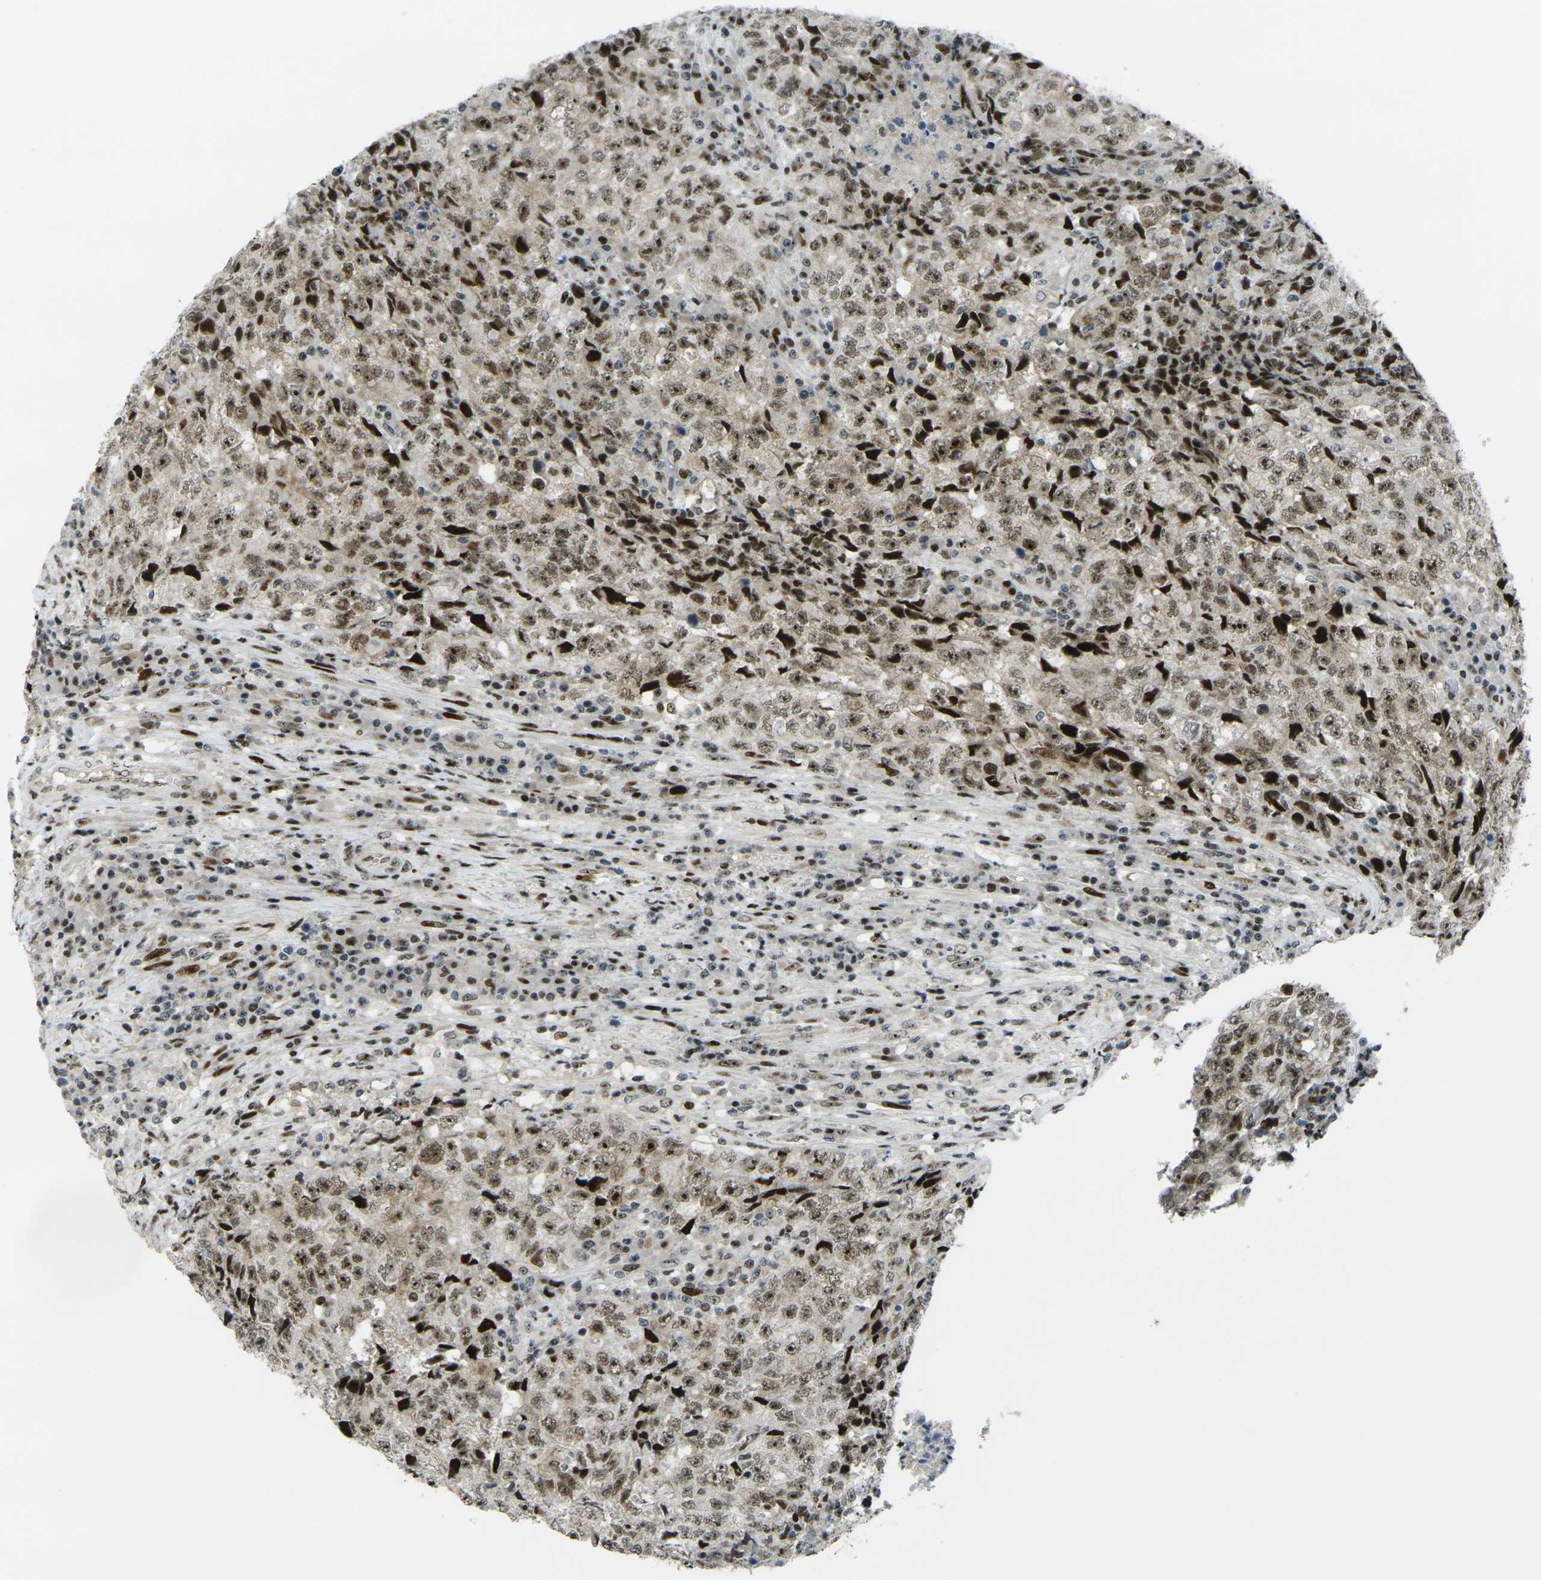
{"staining": {"intensity": "moderate", "quantity": ">75%", "location": "nuclear"}, "tissue": "testis cancer", "cell_type": "Tumor cells", "image_type": "cancer", "snomed": [{"axis": "morphology", "description": "Necrosis, NOS"}, {"axis": "morphology", "description": "Carcinoma, Embryonal, NOS"}, {"axis": "topography", "description": "Testis"}], "caption": "High-power microscopy captured an IHC photomicrograph of testis cancer (embryonal carcinoma), revealing moderate nuclear staining in approximately >75% of tumor cells. Immunohistochemistry (ihc) stains the protein of interest in brown and the nuclei are stained blue.", "gene": "UBE2C", "patient": {"sex": "male", "age": 19}}